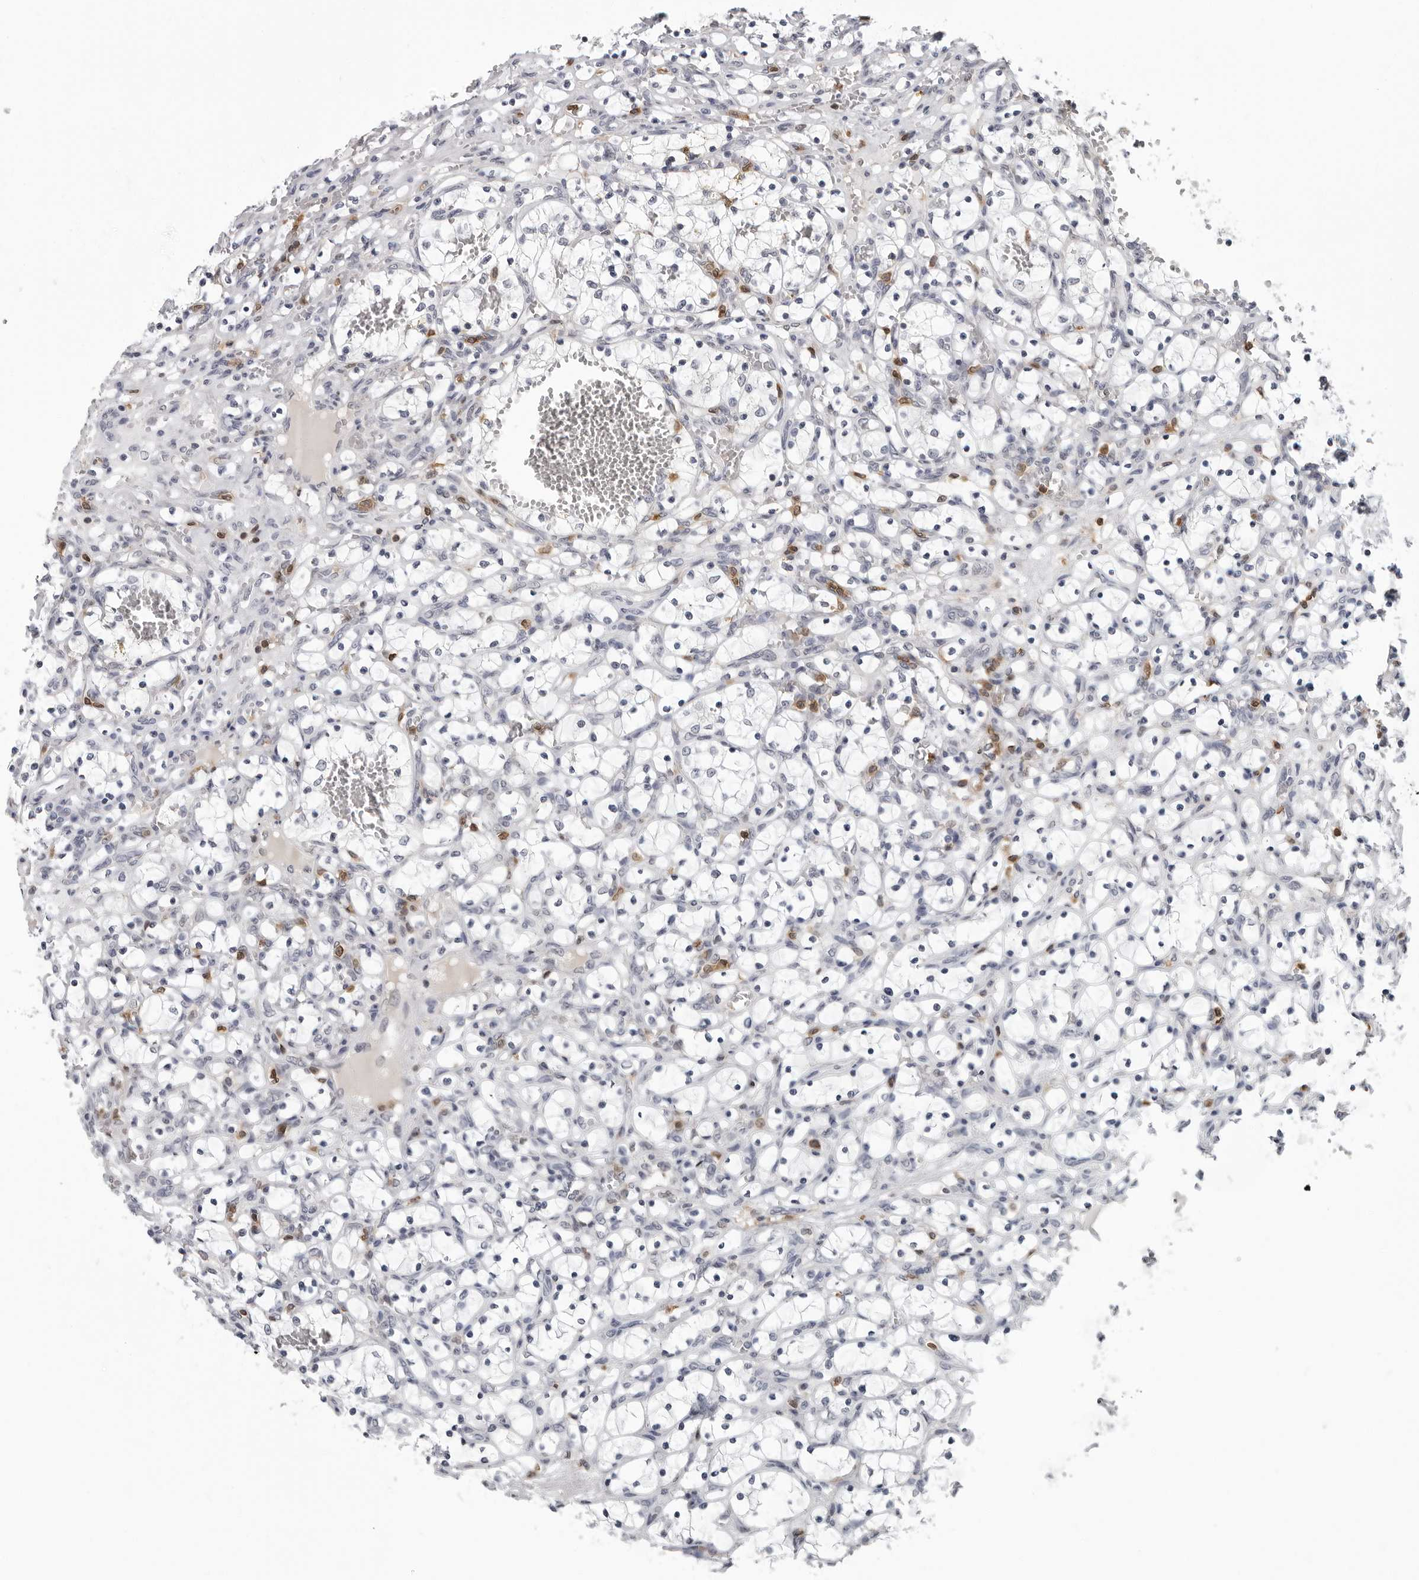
{"staining": {"intensity": "negative", "quantity": "none", "location": "none"}, "tissue": "renal cancer", "cell_type": "Tumor cells", "image_type": "cancer", "snomed": [{"axis": "morphology", "description": "Adenocarcinoma, NOS"}, {"axis": "topography", "description": "Kidney"}], "caption": "Histopathology image shows no protein staining in tumor cells of renal cancer tissue.", "gene": "HSPH1", "patient": {"sex": "female", "age": 69}}